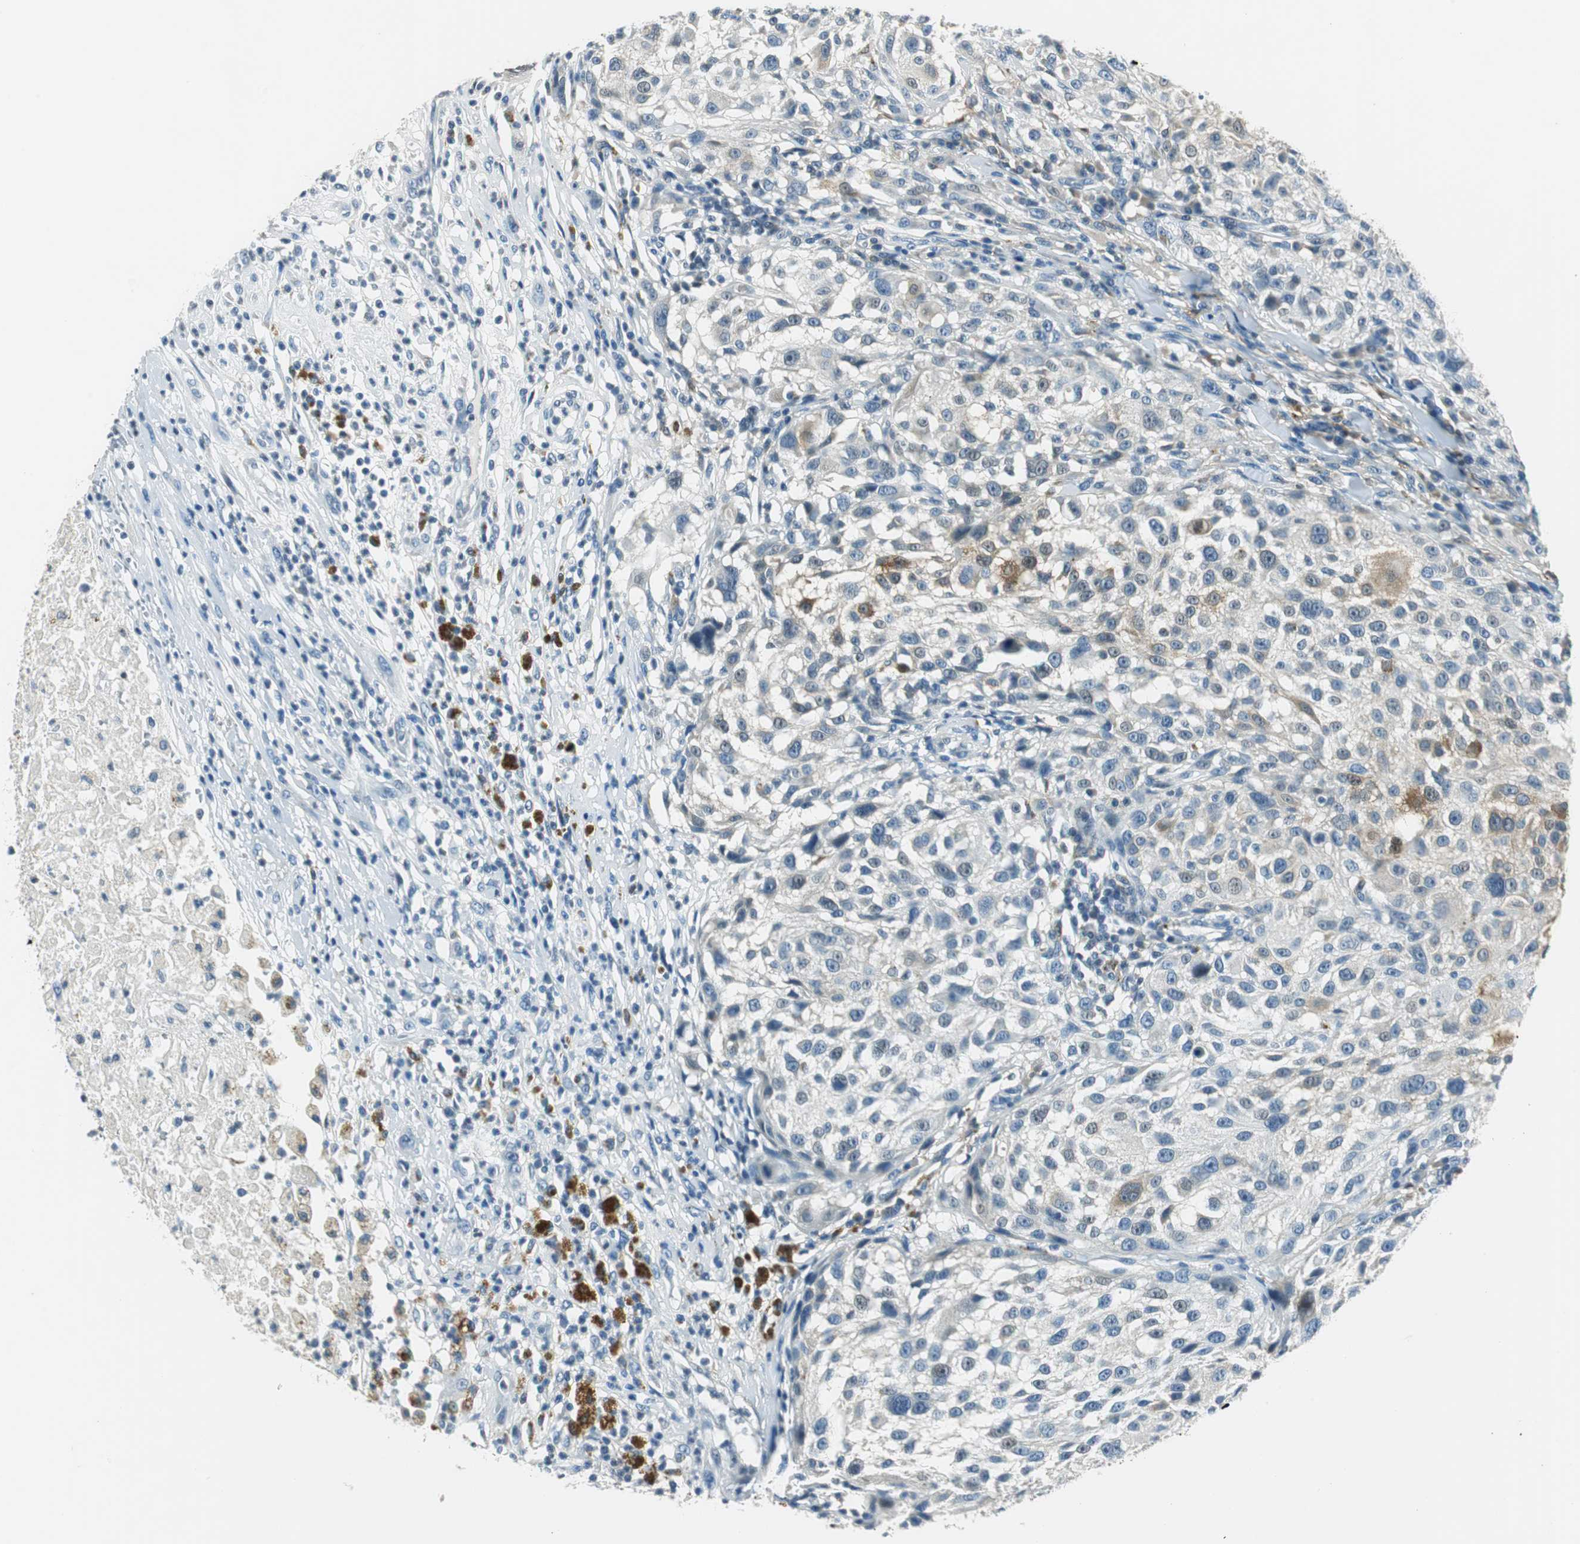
{"staining": {"intensity": "negative", "quantity": "none", "location": "none"}, "tissue": "melanoma", "cell_type": "Tumor cells", "image_type": "cancer", "snomed": [{"axis": "morphology", "description": "Necrosis, NOS"}, {"axis": "morphology", "description": "Malignant melanoma, NOS"}, {"axis": "topography", "description": "Skin"}], "caption": "Immunohistochemical staining of melanoma demonstrates no significant expression in tumor cells.", "gene": "ME1", "patient": {"sex": "female", "age": 87}}